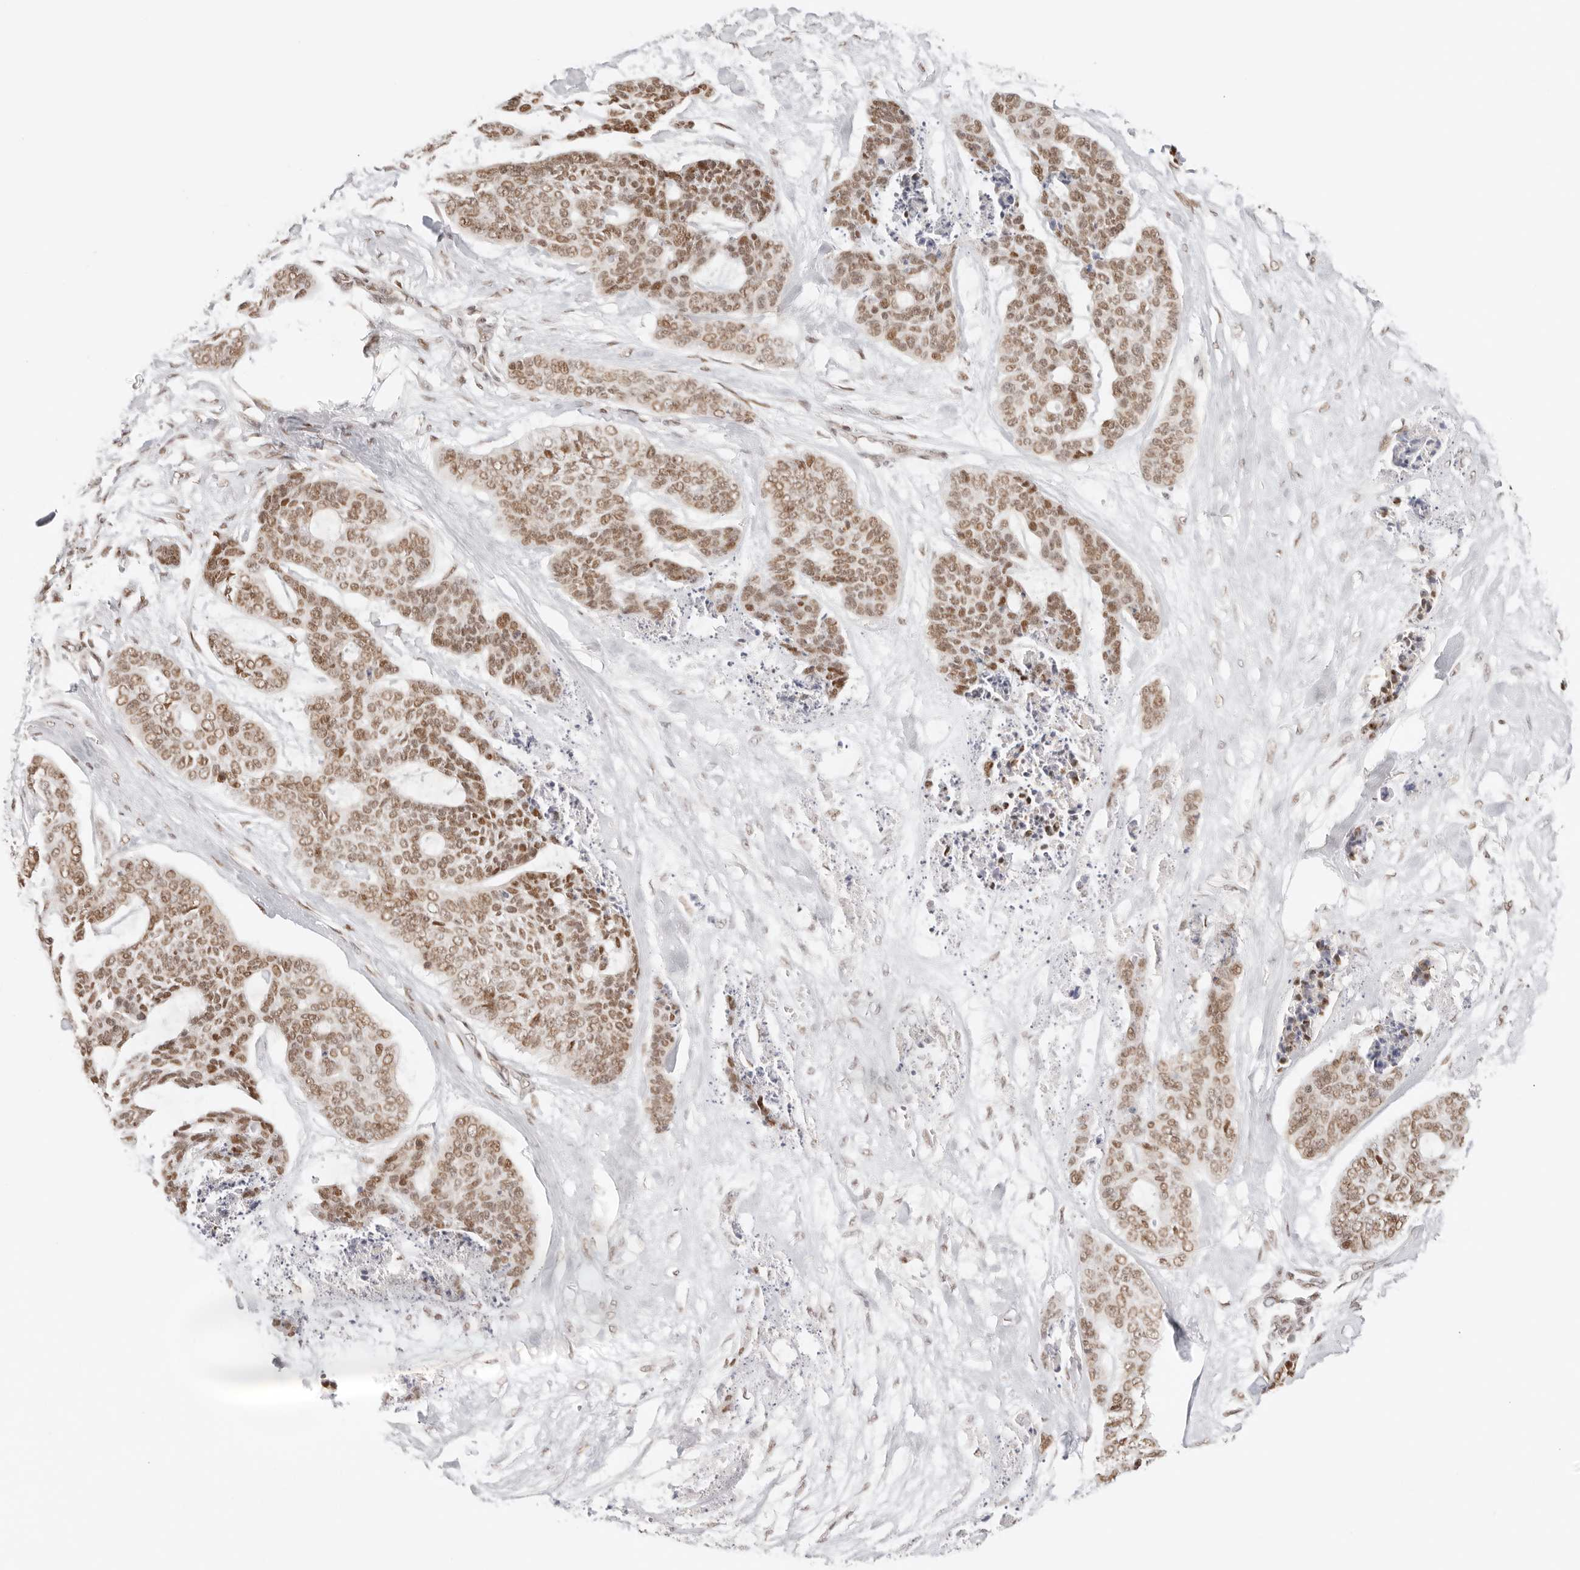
{"staining": {"intensity": "moderate", "quantity": ">75%", "location": "nuclear"}, "tissue": "skin cancer", "cell_type": "Tumor cells", "image_type": "cancer", "snomed": [{"axis": "morphology", "description": "Basal cell carcinoma"}, {"axis": "topography", "description": "Skin"}], "caption": "Immunohistochemical staining of skin cancer demonstrates medium levels of moderate nuclear expression in about >75% of tumor cells. (DAB (3,3'-diaminobenzidine) IHC, brown staining for protein, blue staining for nuclei).", "gene": "HOXC5", "patient": {"sex": "female", "age": 64}}